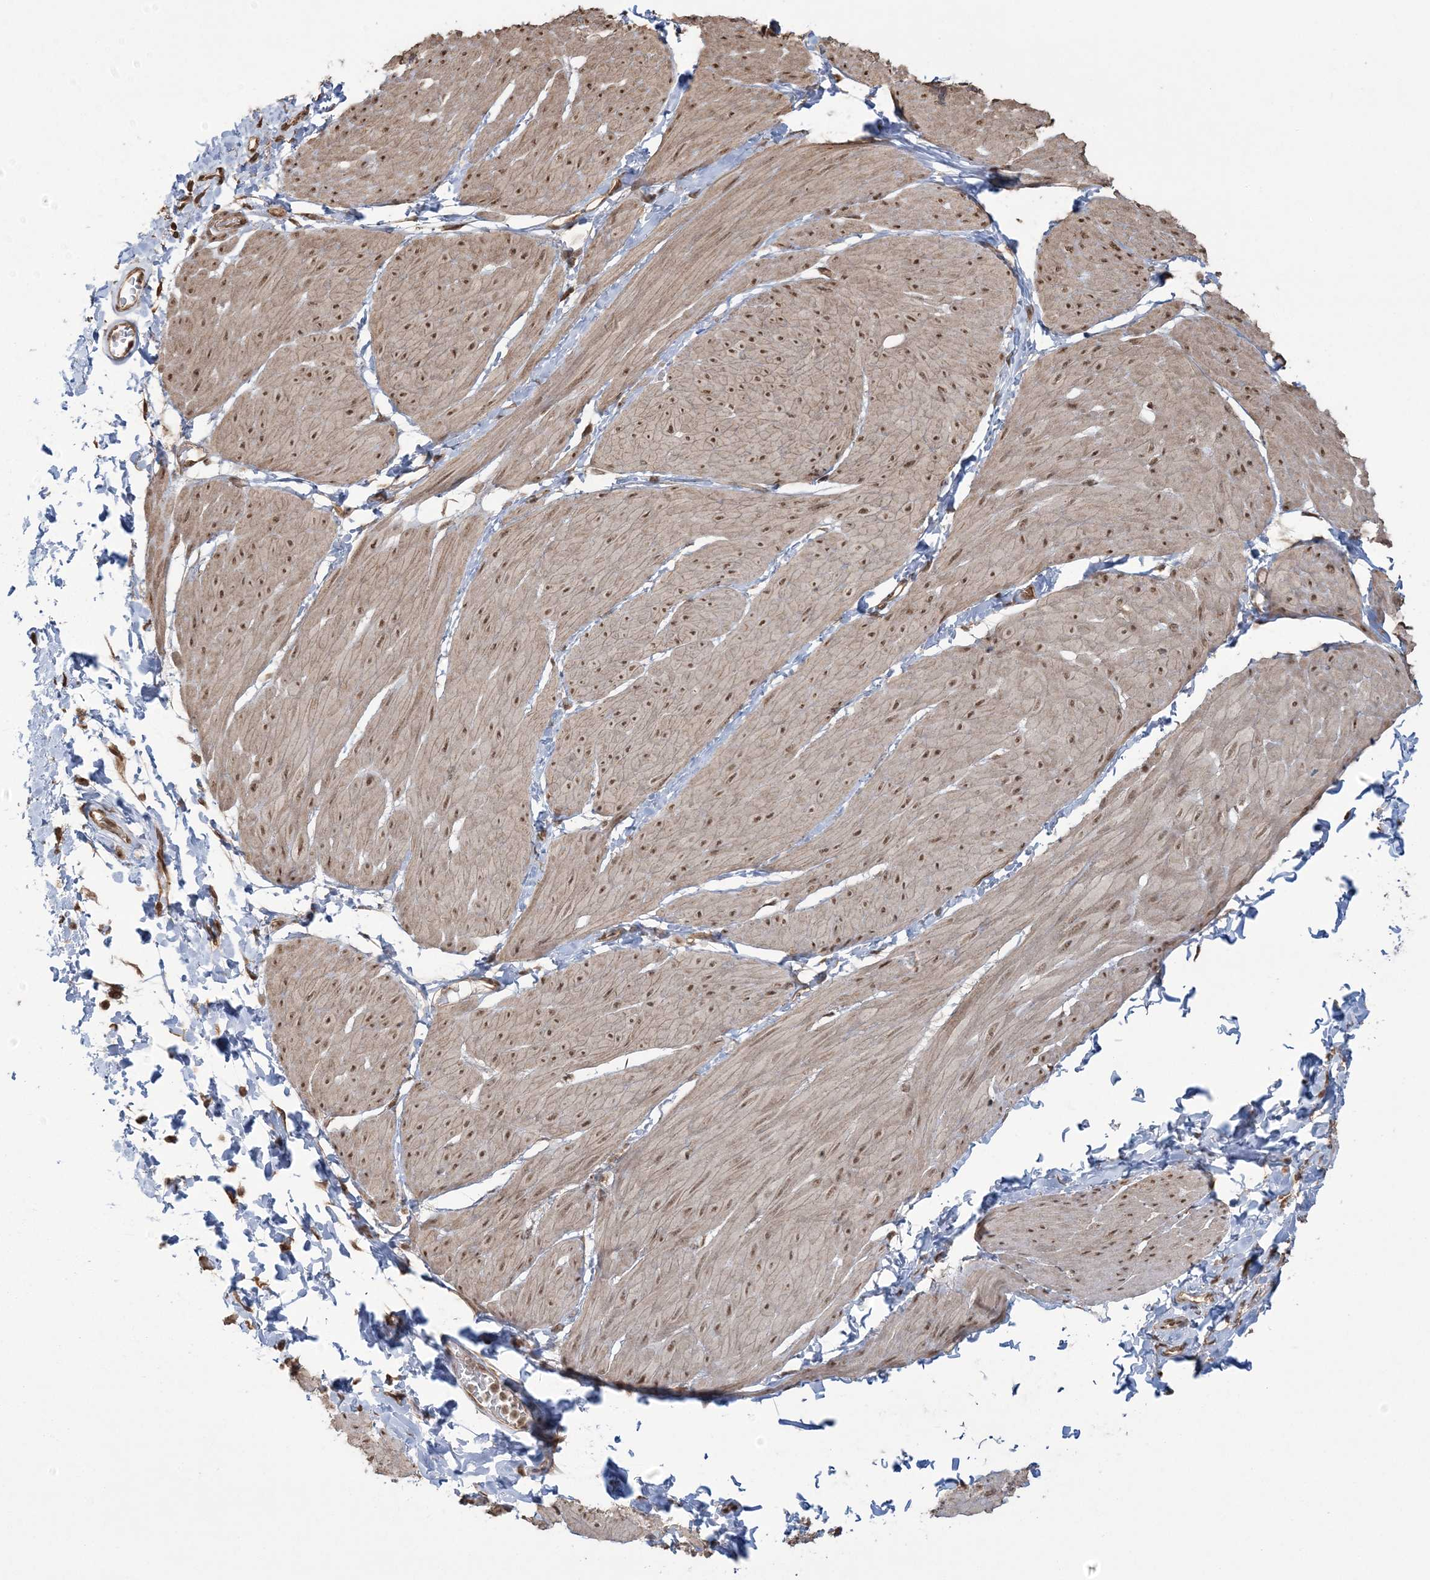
{"staining": {"intensity": "moderate", "quantity": ">75%", "location": "cytoplasmic/membranous,nuclear"}, "tissue": "smooth muscle", "cell_type": "Smooth muscle cells", "image_type": "normal", "snomed": [{"axis": "morphology", "description": "Urothelial carcinoma, High grade"}, {"axis": "topography", "description": "Urinary bladder"}], "caption": "A medium amount of moderate cytoplasmic/membranous,nuclear staining is seen in approximately >75% of smooth muscle cells in unremarkable smooth muscle.", "gene": "ZNF839", "patient": {"sex": "male", "age": 46}}